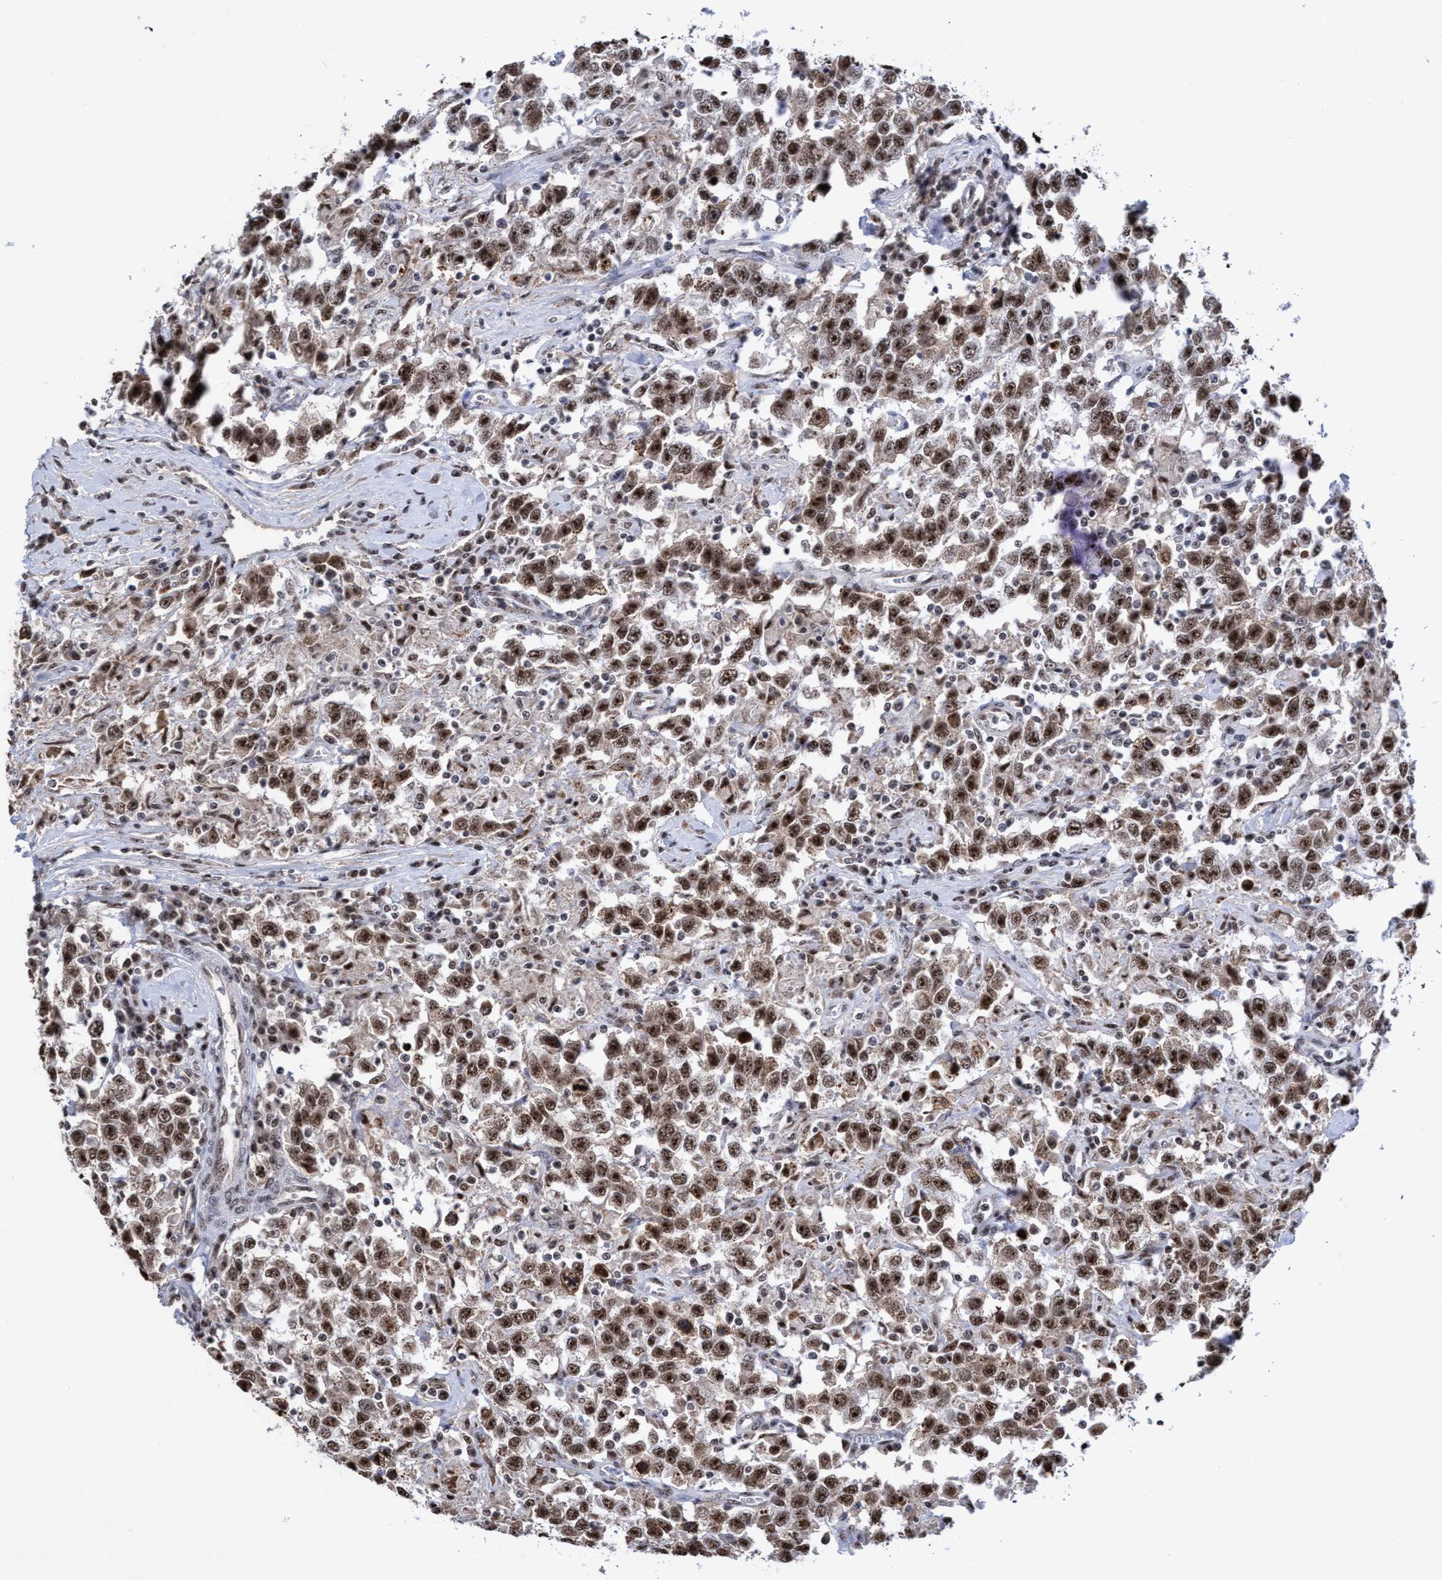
{"staining": {"intensity": "moderate", "quantity": ">75%", "location": "nuclear"}, "tissue": "testis cancer", "cell_type": "Tumor cells", "image_type": "cancer", "snomed": [{"axis": "morphology", "description": "Seminoma, NOS"}, {"axis": "topography", "description": "Testis"}], "caption": "Immunohistochemistry micrograph of neoplastic tissue: human testis cancer (seminoma) stained using IHC displays medium levels of moderate protein expression localized specifically in the nuclear of tumor cells, appearing as a nuclear brown color.", "gene": "EFCAB10", "patient": {"sex": "male", "age": 41}}